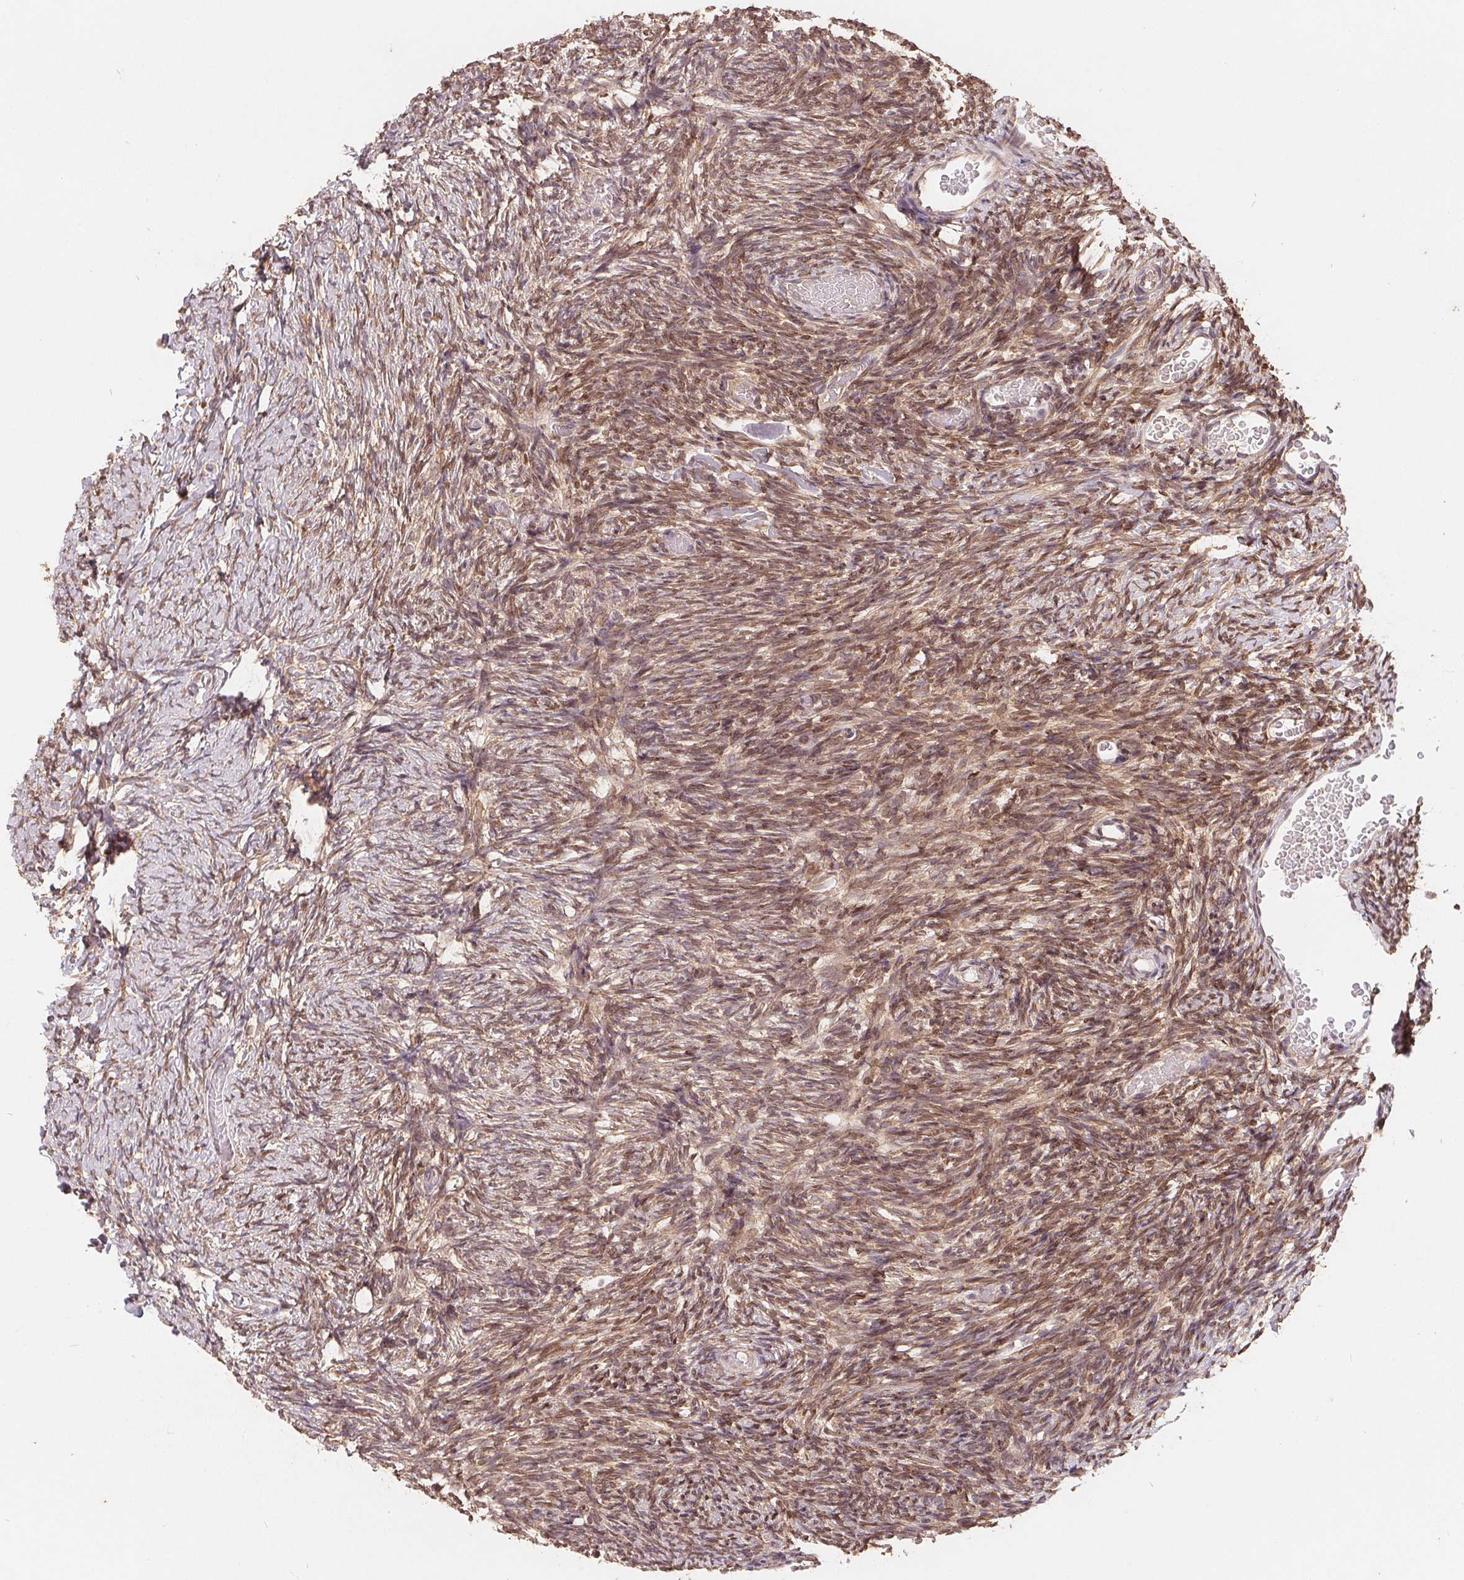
{"staining": {"intensity": "weak", "quantity": ">75%", "location": "cytoplasmic/membranous"}, "tissue": "ovary", "cell_type": "Follicle cells", "image_type": "normal", "snomed": [{"axis": "morphology", "description": "Normal tissue, NOS"}, {"axis": "topography", "description": "Ovary"}], "caption": "Protein staining shows weak cytoplasmic/membranous staining in about >75% of follicle cells in normal ovary. (DAB (3,3'-diaminobenzidine) IHC with brightfield microscopy, high magnification).", "gene": "CDIPT", "patient": {"sex": "female", "age": 39}}